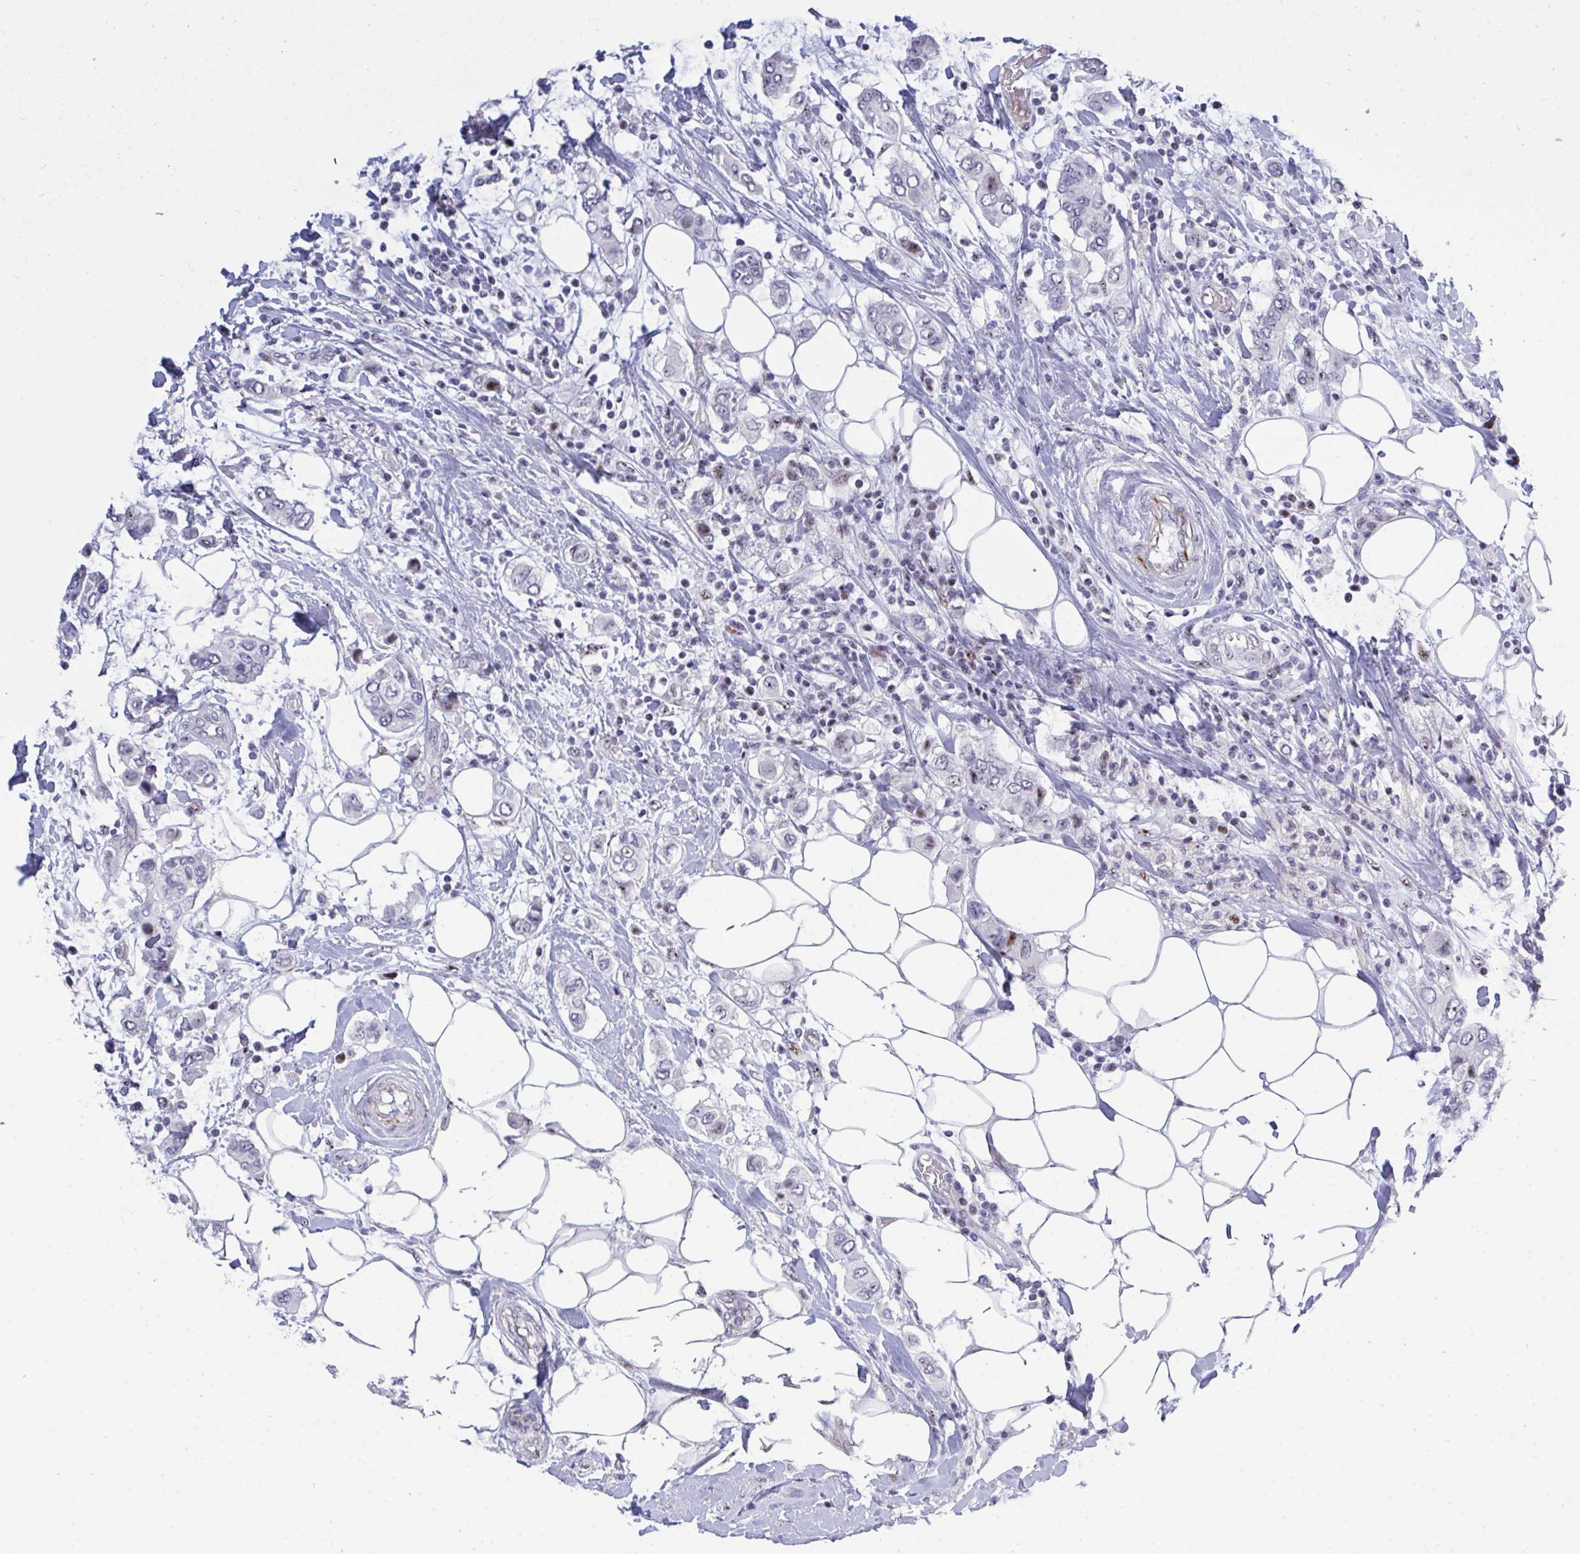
{"staining": {"intensity": "weak", "quantity": "<25%", "location": "nuclear"}, "tissue": "breast cancer", "cell_type": "Tumor cells", "image_type": "cancer", "snomed": [{"axis": "morphology", "description": "Lobular carcinoma"}, {"axis": "topography", "description": "Breast"}], "caption": "IHC of human breast cancer demonstrates no staining in tumor cells.", "gene": "PLPPR3", "patient": {"sex": "female", "age": 51}}